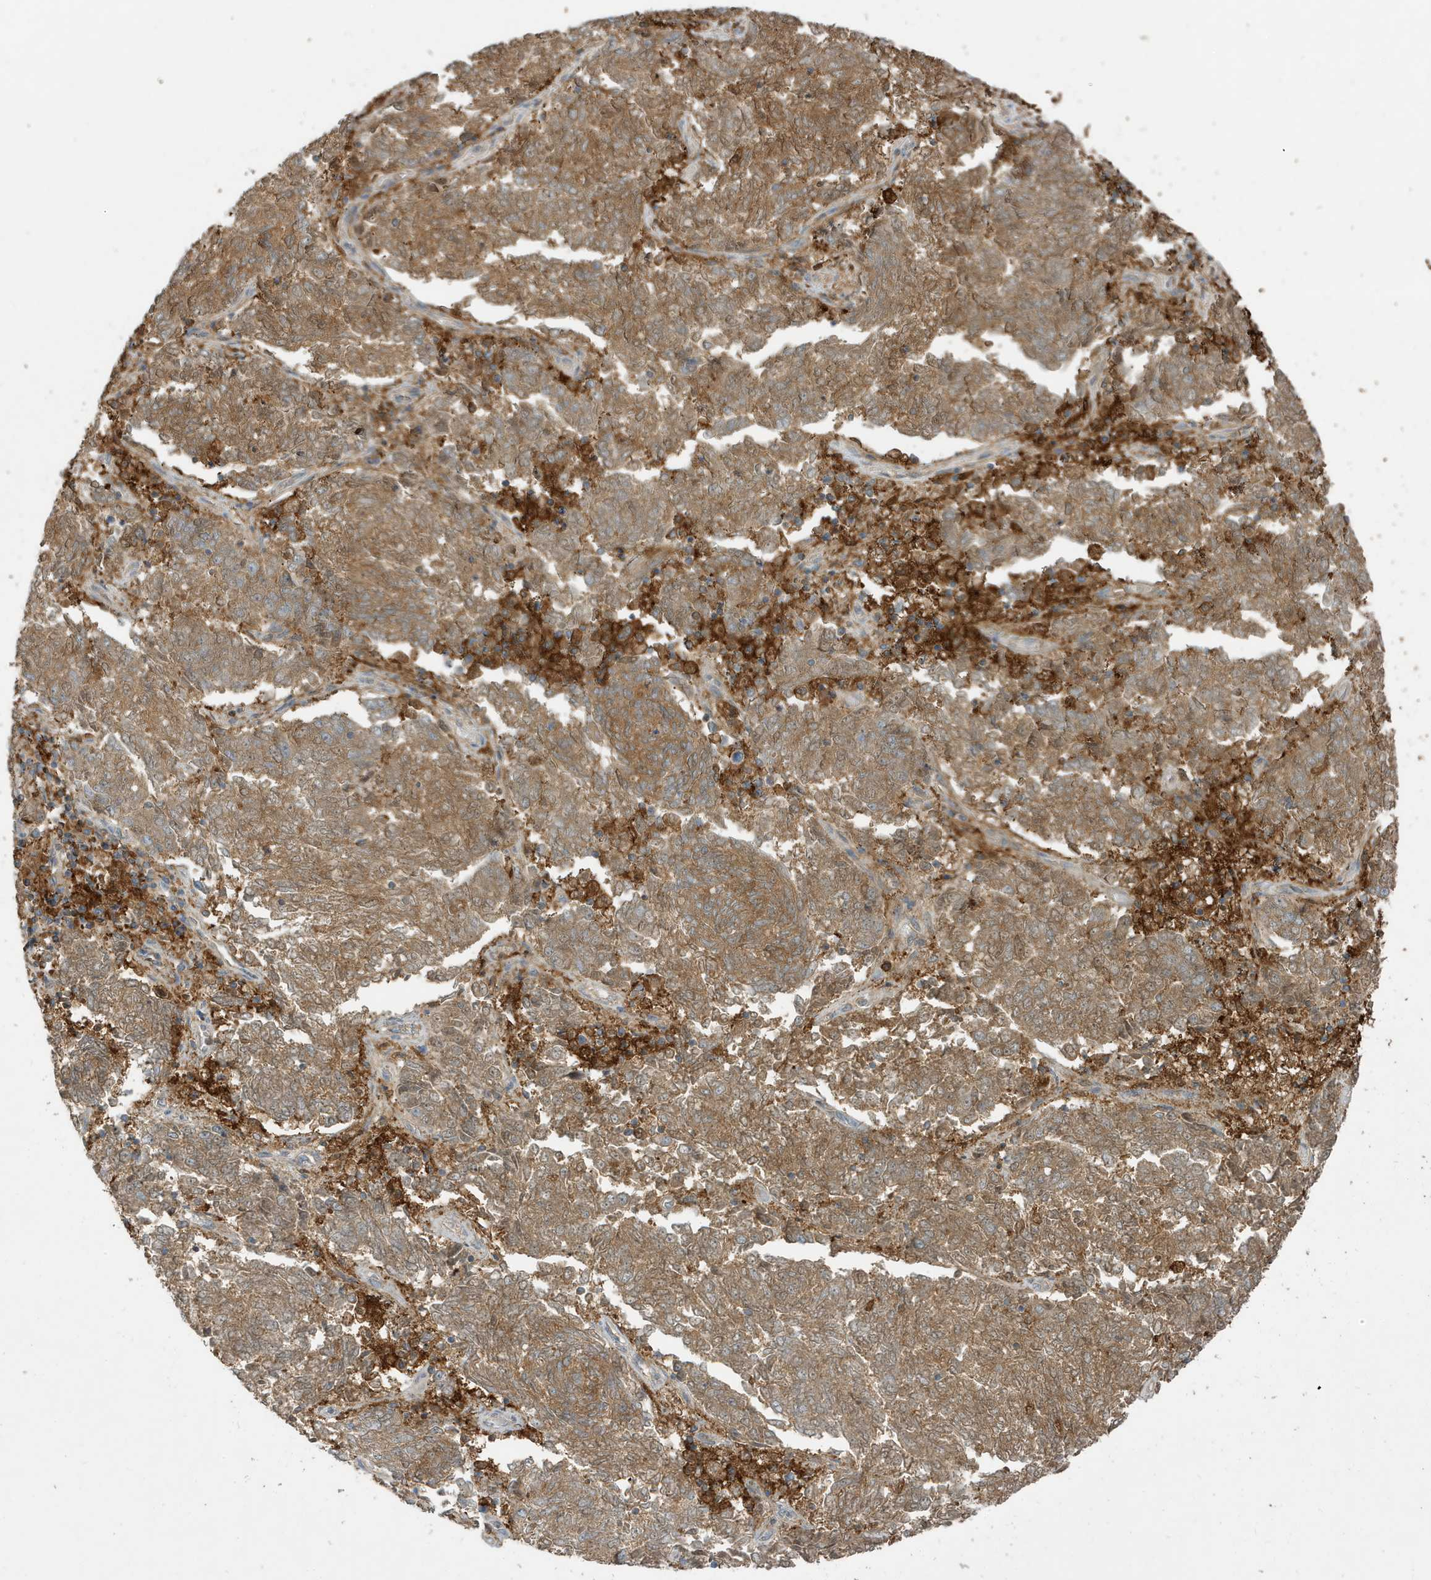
{"staining": {"intensity": "moderate", "quantity": ">75%", "location": "cytoplasmic/membranous"}, "tissue": "endometrial cancer", "cell_type": "Tumor cells", "image_type": "cancer", "snomed": [{"axis": "morphology", "description": "Adenocarcinoma, NOS"}, {"axis": "topography", "description": "Endometrium"}], "caption": "DAB immunohistochemical staining of endometrial cancer (adenocarcinoma) exhibits moderate cytoplasmic/membranous protein expression in approximately >75% of tumor cells. (DAB (3,3'-diaminobenzidine) IHC with brightfield microscopy, high magnification).", "gene": "ABTB1", "patient": {"sex": "female", "age": 80}}